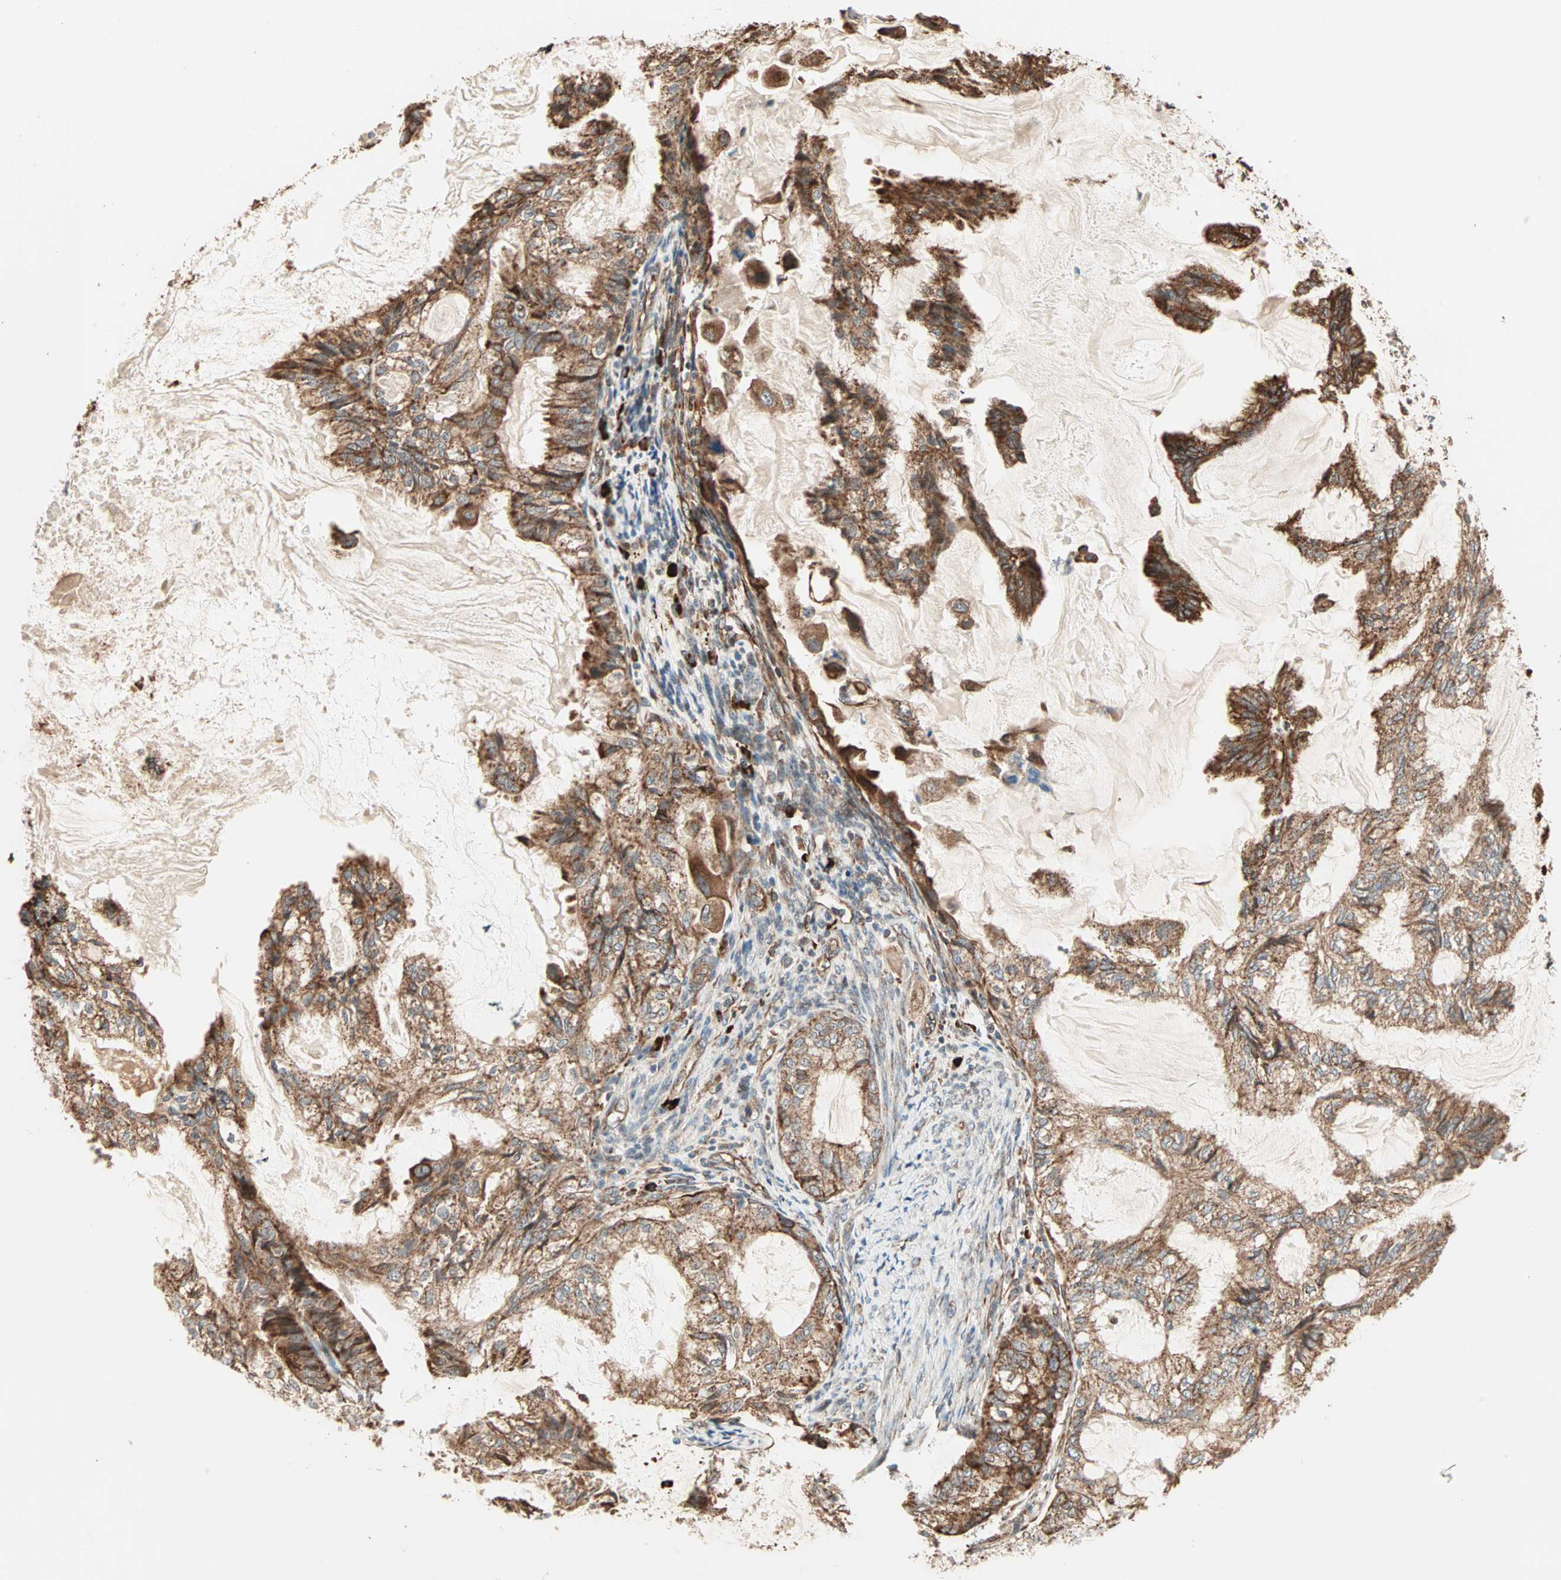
{"staining": {"intensity": "strong", "quantity": ">75%", "location": "cytoplasmic/membranous"}, "tissue": "cervical cancer", "cell_type": "Tumor cells", "image_type": "cancer", "snomed": [{"axis": "morphology", "description": "Normal tissue, NOS"}, {"axis": "morphology", "description": "Adenocarcinoma, NOS"}, {"axis": "topography", "description": "Cervix"}, {"axis": "topography", "description": "Endometrium"}], "caption": "The immunohistochemical stain shows strong cytoplasmic/membranous positivity in tumor cells of cervical cancer tissue.", "gene": "P4HA1", "patient": {"sex": "female", "age": 86}}